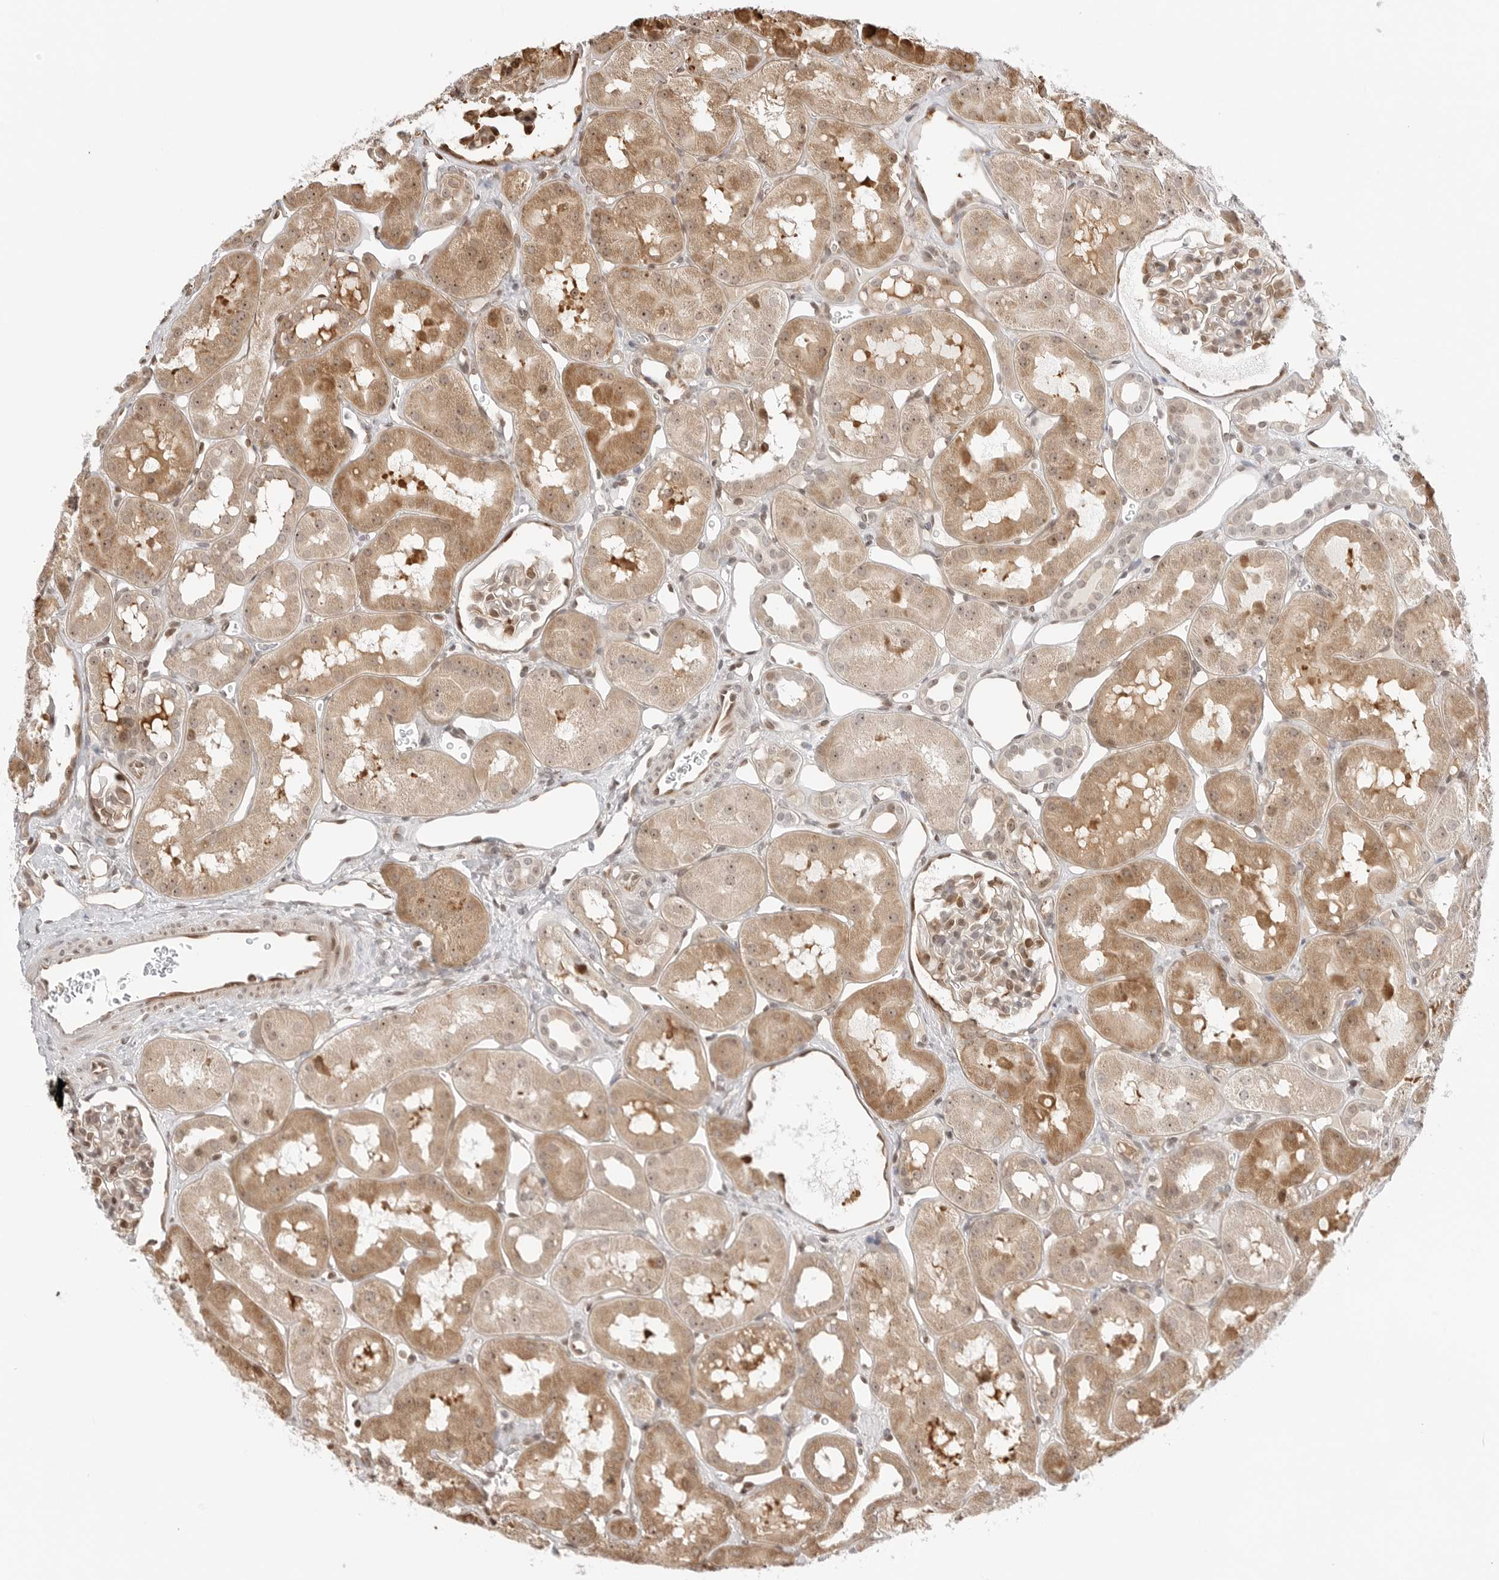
{"staining": {"intensity": "moderate", "quantity": "25%-75%", "location": "cytoplasmic/membranous,nuclear"}, "tissue": "kidney", "cell_type": "Cells in glomeruli", "image_type": "normal", "snomed": [{"axis": "morphology", "description": "Normal tissue, NOS"}, {"axis": "topography", "description": "Kidney"}], "caption": "The micrograph displays a brown stain indicating the presence of a protein in the cytoplasmic/membranous,nuclear of cells in glomeruli in kidney. (Stains: DAB in brown, nuclei in blue, Microscopy: brightfield microscopy at high magnification).", "gene": "FKBP14", "patient": {"sex": "male", "age": 16}}